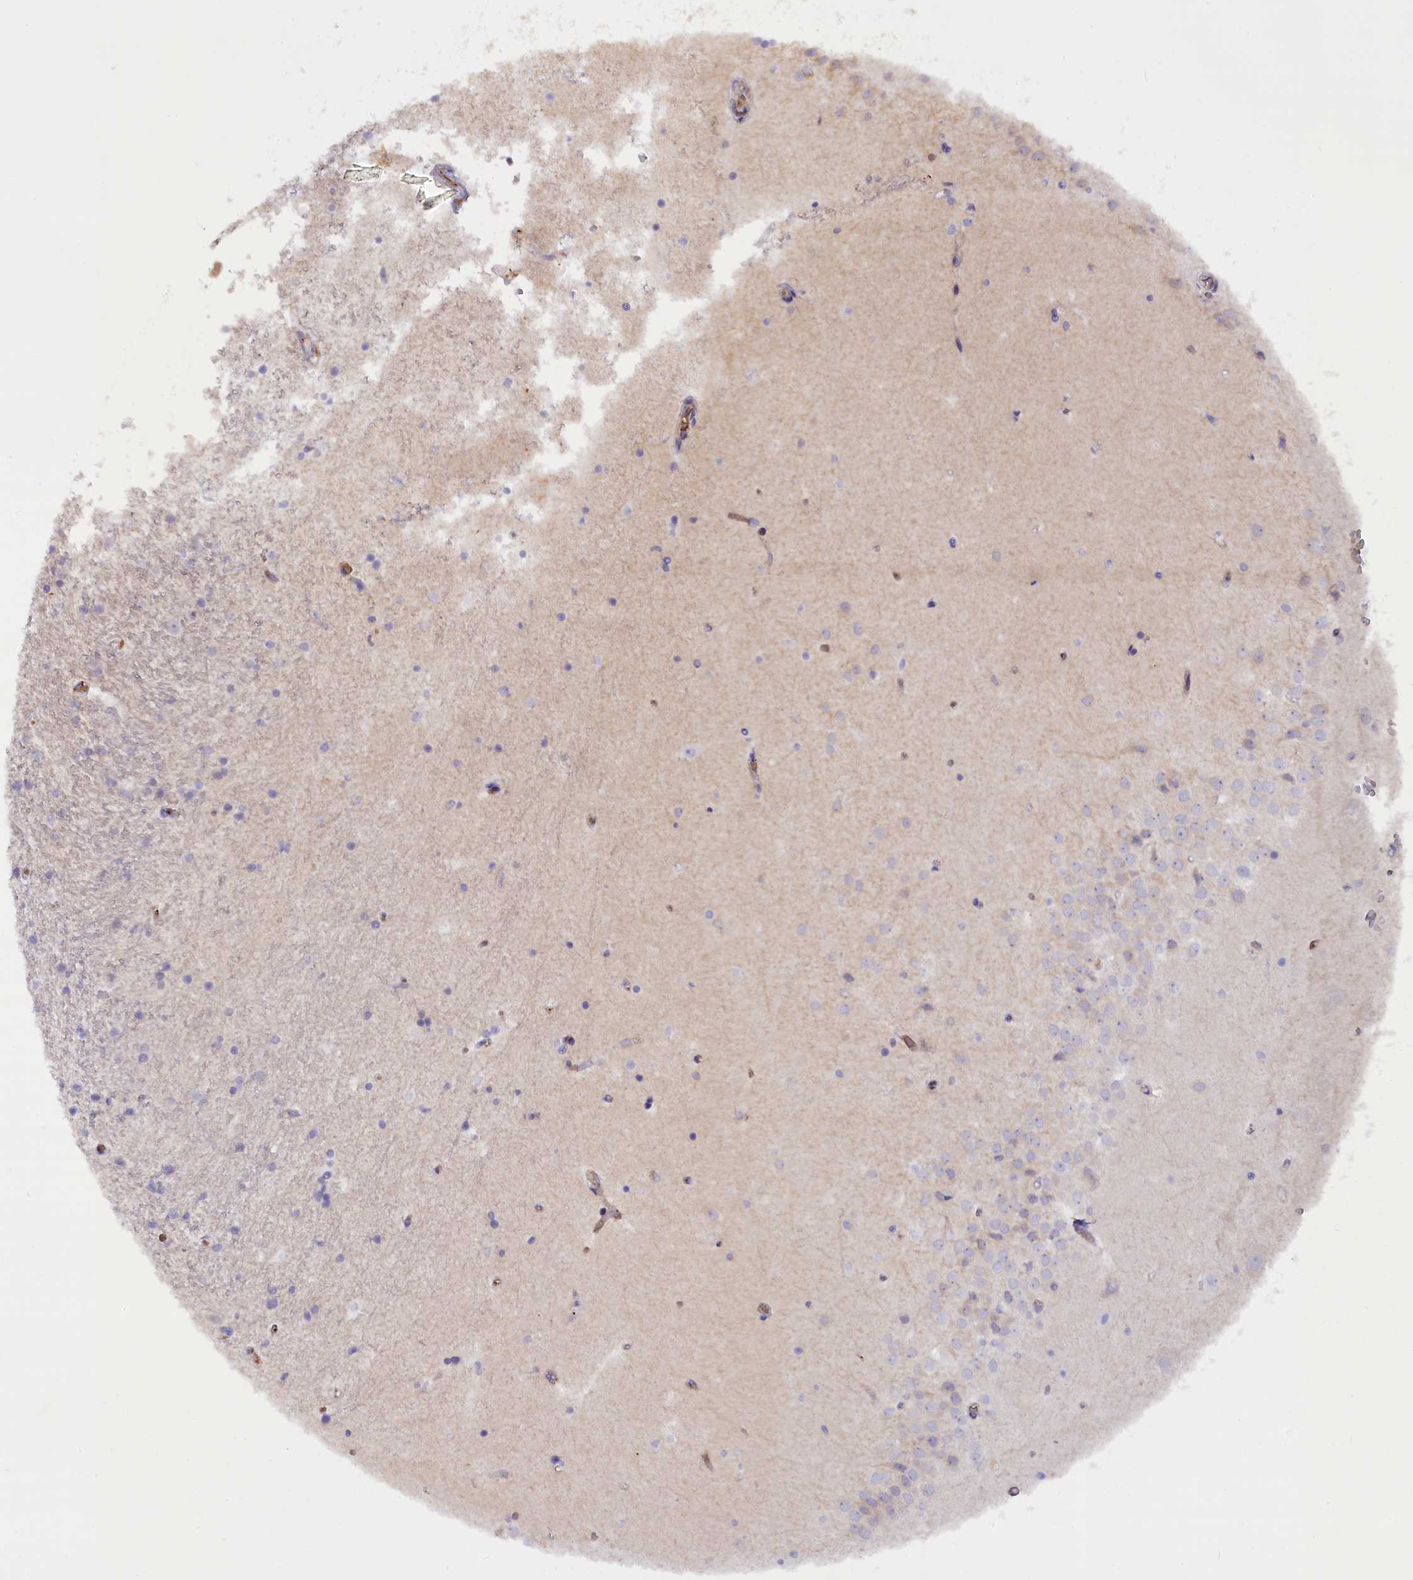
{"staining": {"intensity": "negative", "quantity": "none", "location": "none"}, "tissue": "hippocampus", "cell_type": "Glial cells", "image_type": "normal", "snomed": [{"axis": "morphology", "description": "Normal tissue, NOS"}, {"axis": "topography", "description": "Hippocampus"}], "caption": "IHC micrograph of unremarkable hippocampus stained for a protein (brown), which reveals no expression in glial cells.", "gene": "FUZ", "patient": {"sex": "female", "age": 52}}